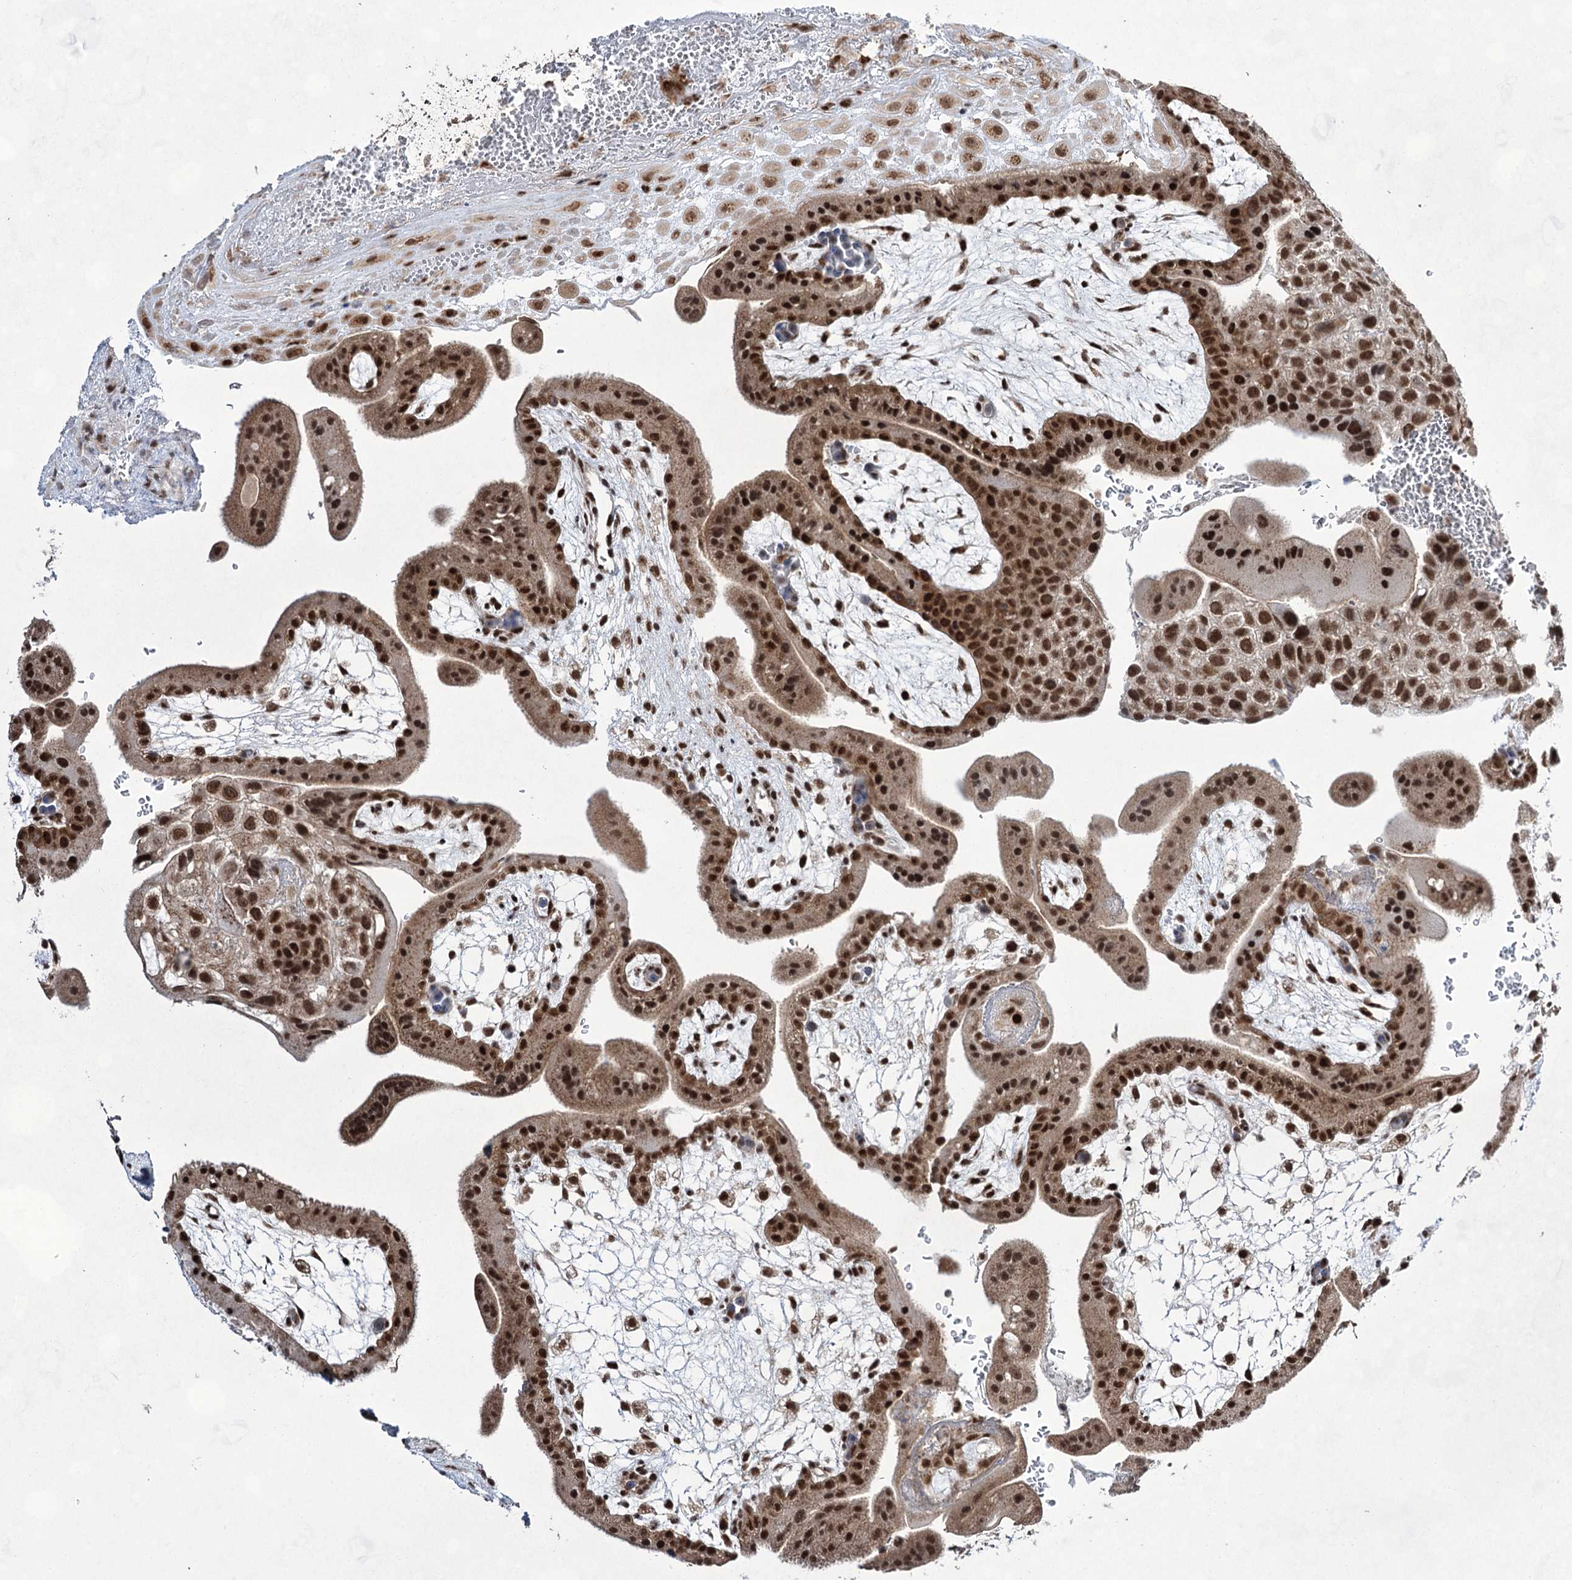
{"staining": {"intensity": "moderate", "quantity": ">75%", "location": "cytoplasmic/membranous,nuclear"}, "tissue": "placenta", "cell_type": "Decidual cells", "image_type": "normal", "snomed": [{"axis": "morphology", "description": "Normal tissue, NOS"}, {"axis": "topography", "description": "Placenta"}], "caption": "This photomicrograph exhibits normal placenta stained with IHC to label a protein in brown. The cytoplasmic/membranous,nuclear of decidual cells show moderate positivity for the protein. Nuclei are counter-stained blue.", "gene": "ZCCHC8", "patient": {"sex": "female", "age": 35}}